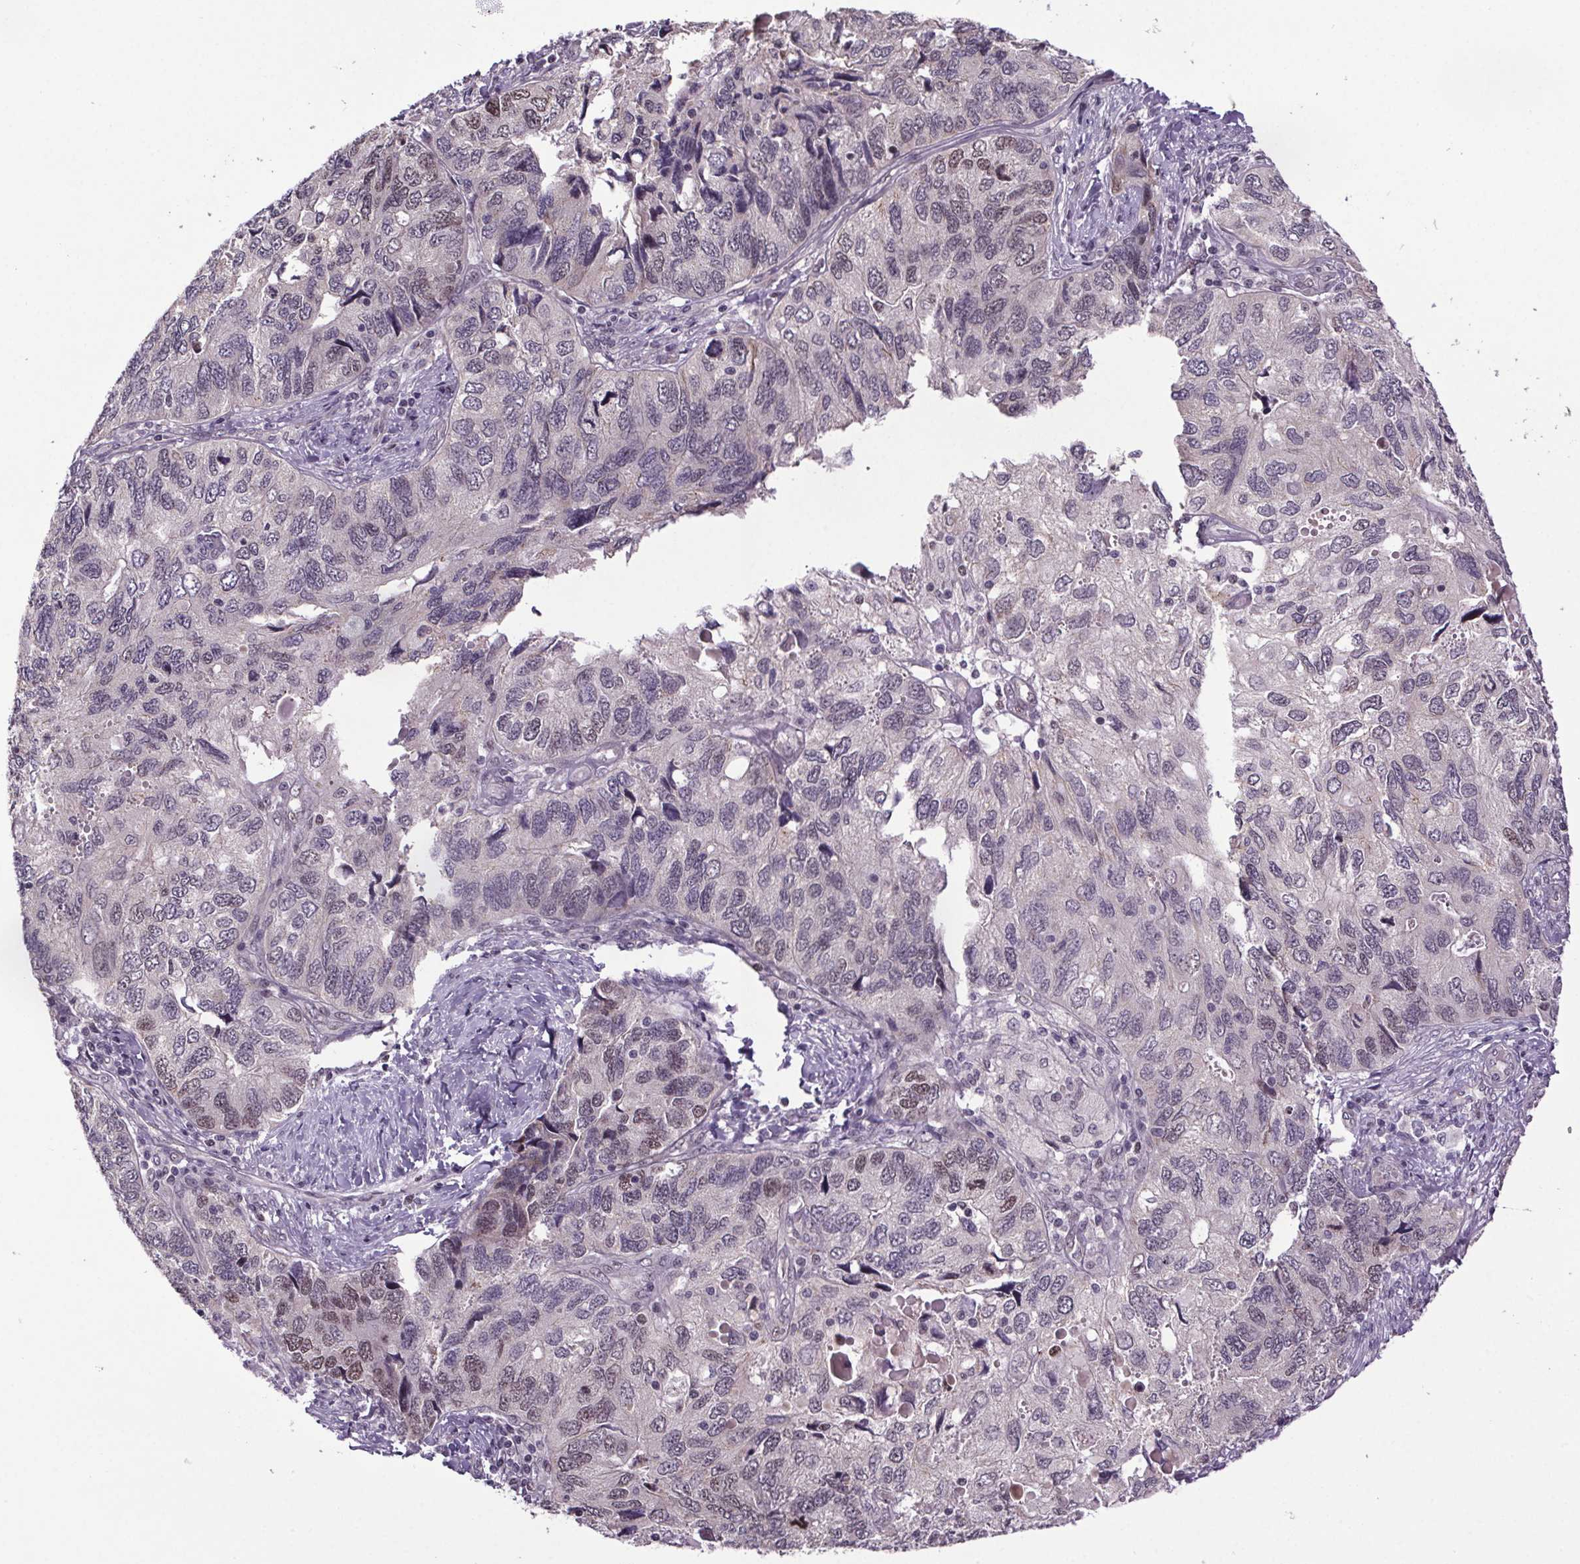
{"staining": {"intensity": "negative", "quantity": "none", "location": "none"}, "tissue": "endometrial cancer", "cell_type": "Tumor cells", "image_type": "cancer", "snomed": [{"axis": "morphology", "description": "Carcinoma, NOS"}, {"axis": "topography", "description": "Uterus"}], "caption": "Human endometrial cancer (carcinoma) stained for a protein using IHC demonstrates no expression in tumor cells.", "gene": "ATMIN", "patient": {"sex": "female", "age": 76}}